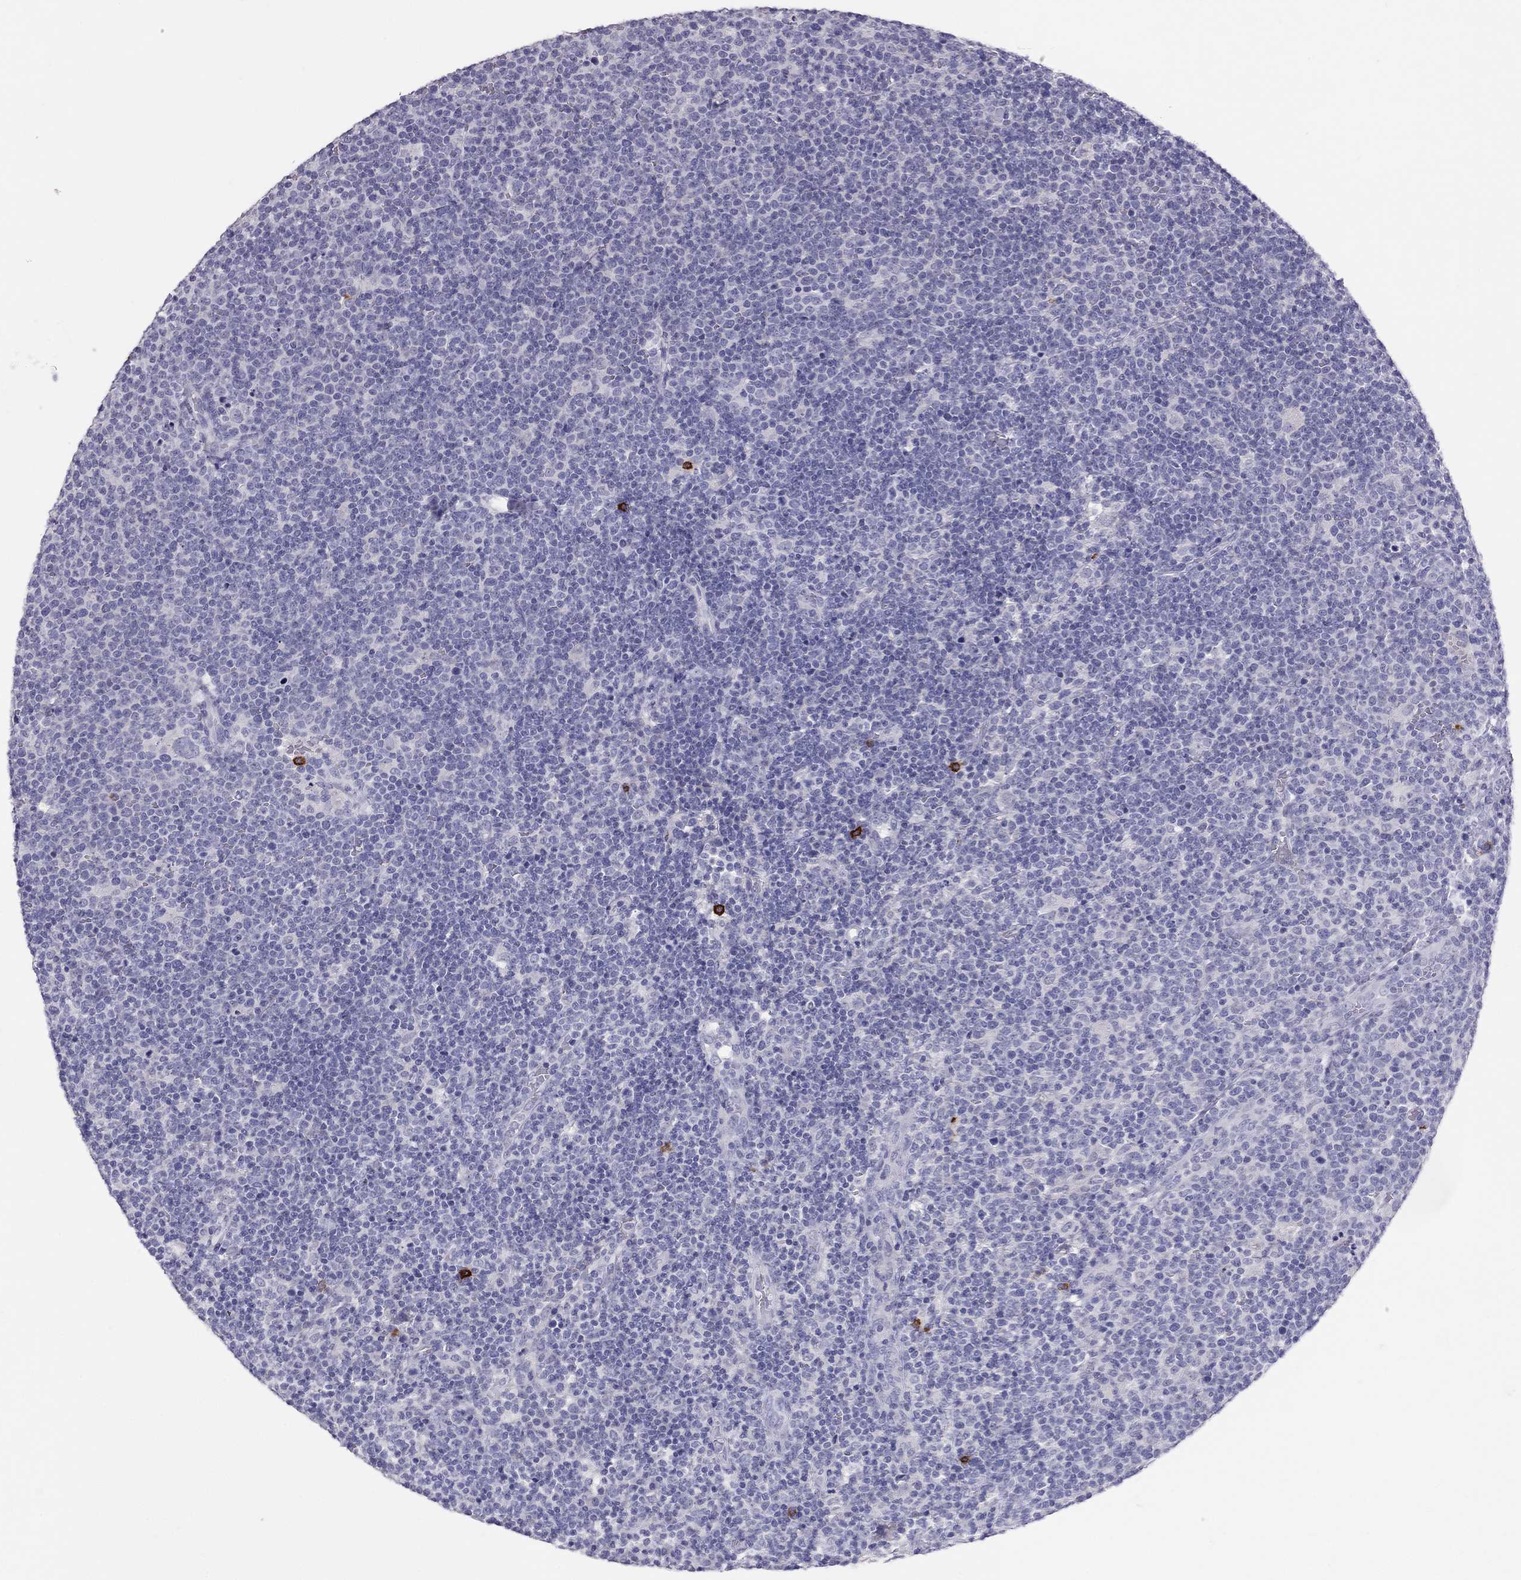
{"staining": {"intensity": "negative", "quantity": "none", "location": "none"}, "tissue": "lymphoma", "cell_type": "Tumor cells", "image_type": "cancer", "snomed": [{"axis": "morphology", "description": "Malignant lymphoma, non-Hodgkin's type, High grade"}, {"axis": "topography", "description": "Lymph node"}], "caption": "A histopathology image of malignant lymphoma, non-Hodgkin's type (high-grade) stained for a protein shows no brown staining in tumor cells.", "gene": "IL17REL", "patient": {"sex": "male", "age": 61}}